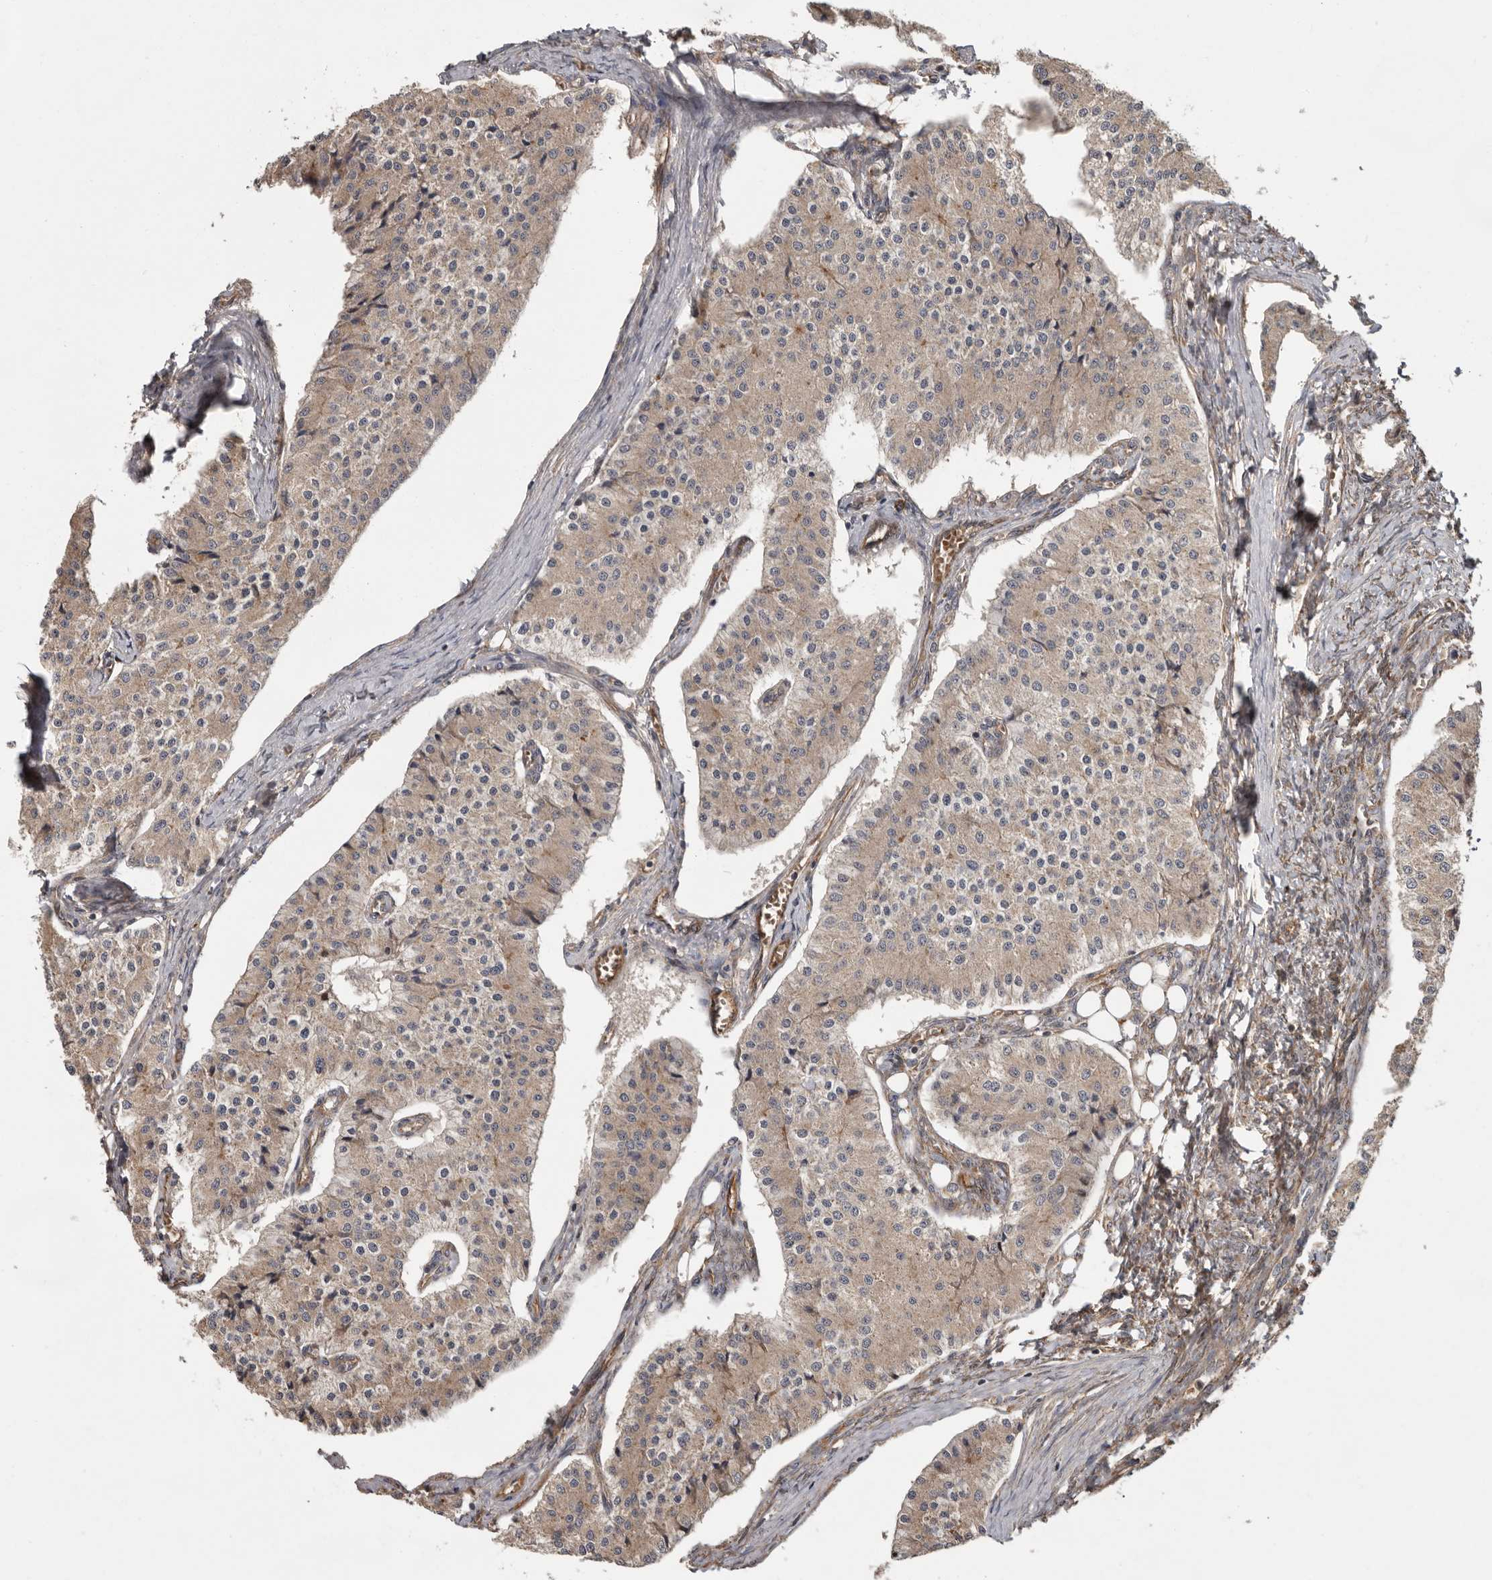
{"staining": {"intensity": "weak", "quantity": ">75%", "location": "cytoplasmic/membranous"}, "tissue": "carcinoid", "cell_type": "Tumor cells", "image_type": "cancer", "snomed": [{"axis": "morphology", "description": "Carcinoid, malignant, NOS"}, {"axis": "topography", "description": "Colon"}], "caption": "IHC staining of malignant carcinoid, which exhibits low levels of weak cytoplasmic/membranous positivity in approximately >75% of tumor cells indicating weak cytoplasmic/membranous protein expression. The staining was performed using DAB (brown) for protein detection and nuclei were counterstained in hematoxylin (blue).", "gene": "MTF1", "patient": {"sex": "female", "age": 52}}